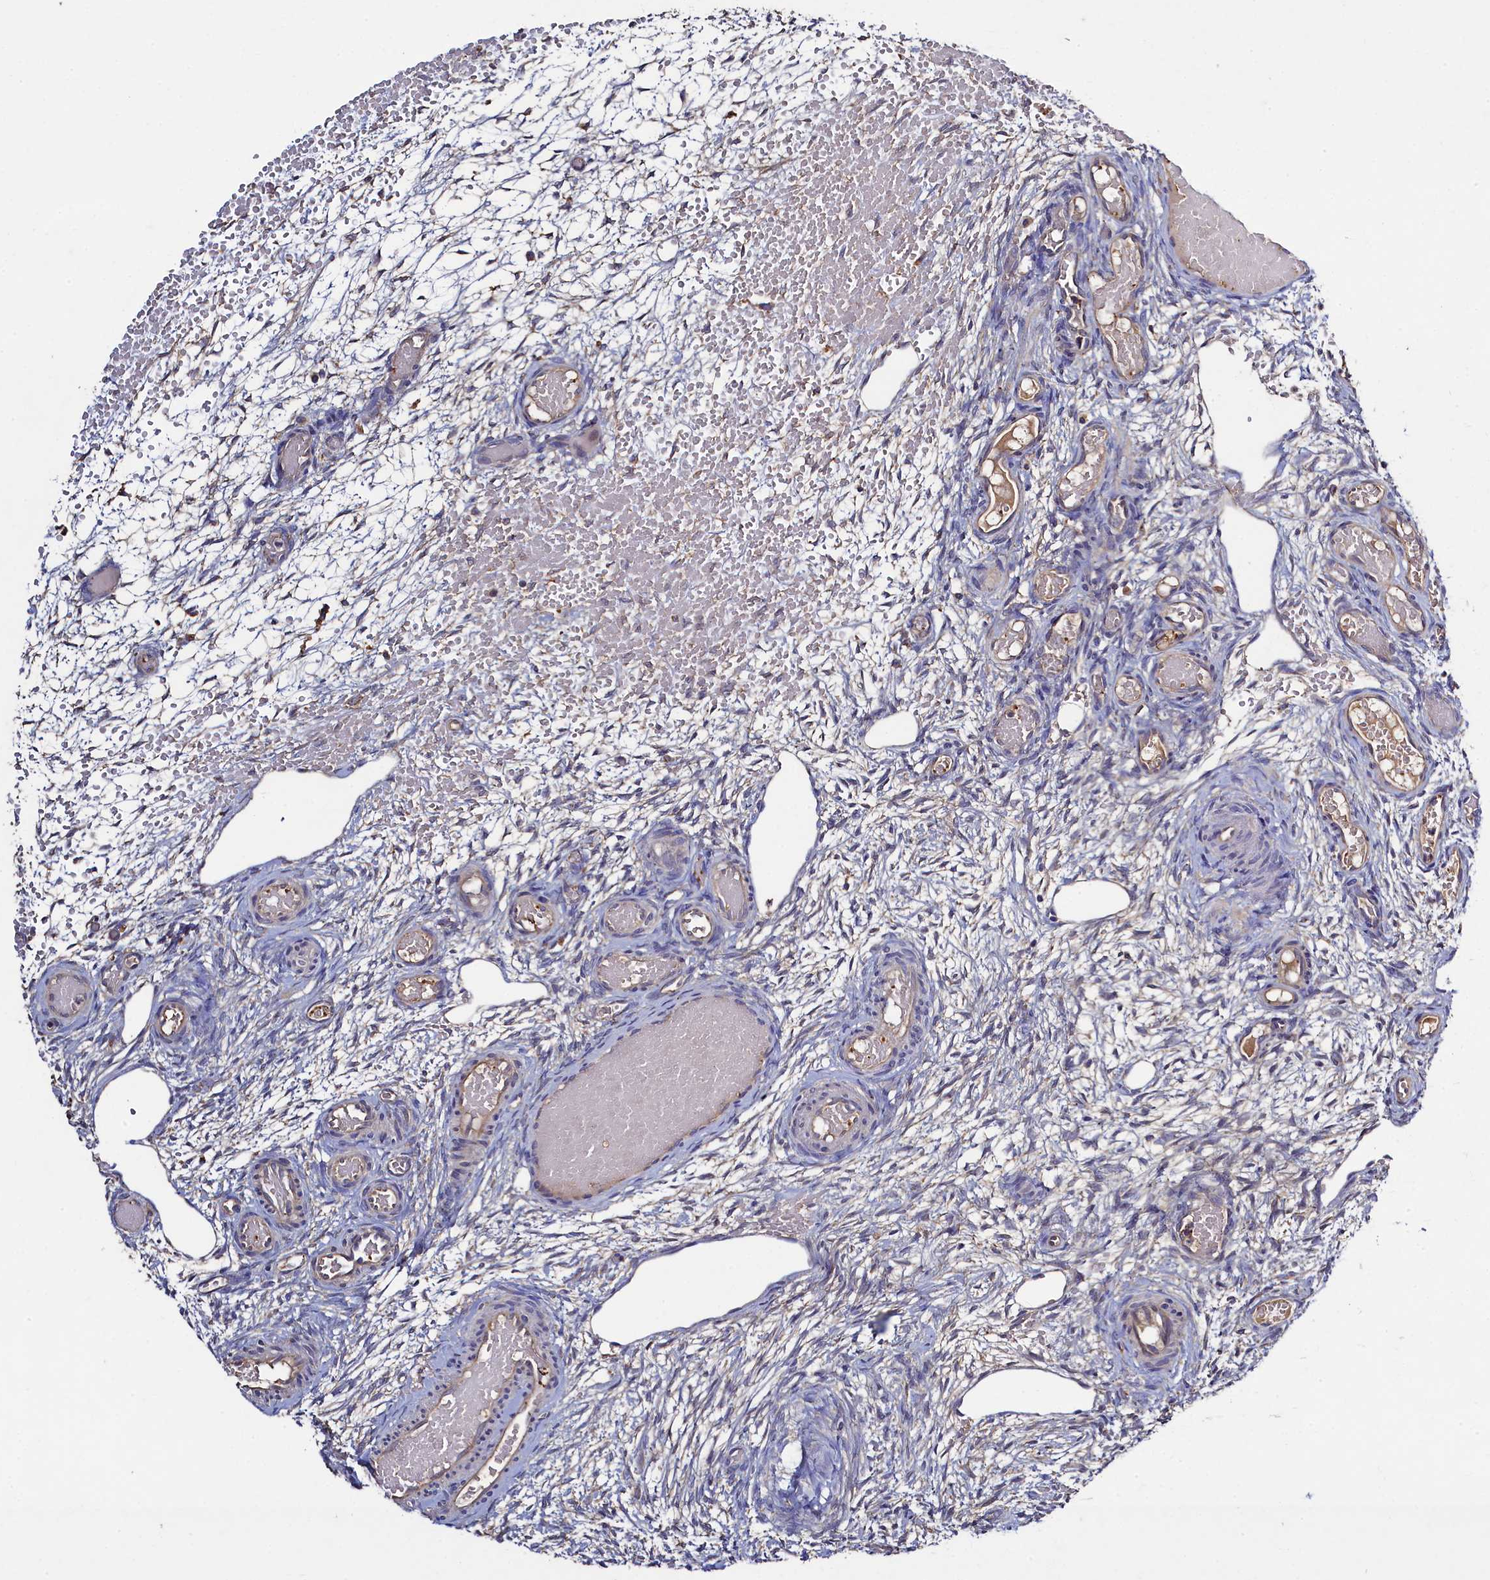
{"staining": {"intensity": "strong", "quantity": ">75%", "location": "cytoplasmic/membranous"}, "tissue": "ovary", "cell_type": "Follicle cells", "image_type": "normal", "snomed": [{"axis": "morphology", "description": "Adenocarcinoma, NOS"}, {"axis": "topography", "description": "Endometrium"}], "caption": "This is an image of immunohistochemistry (IHC) staining of benign ovary, which shows strong expression in the cytoplasmic/membranous of follicle cells.", "gene": "TK2", "patient": {"sex": "female", "age": 32}}